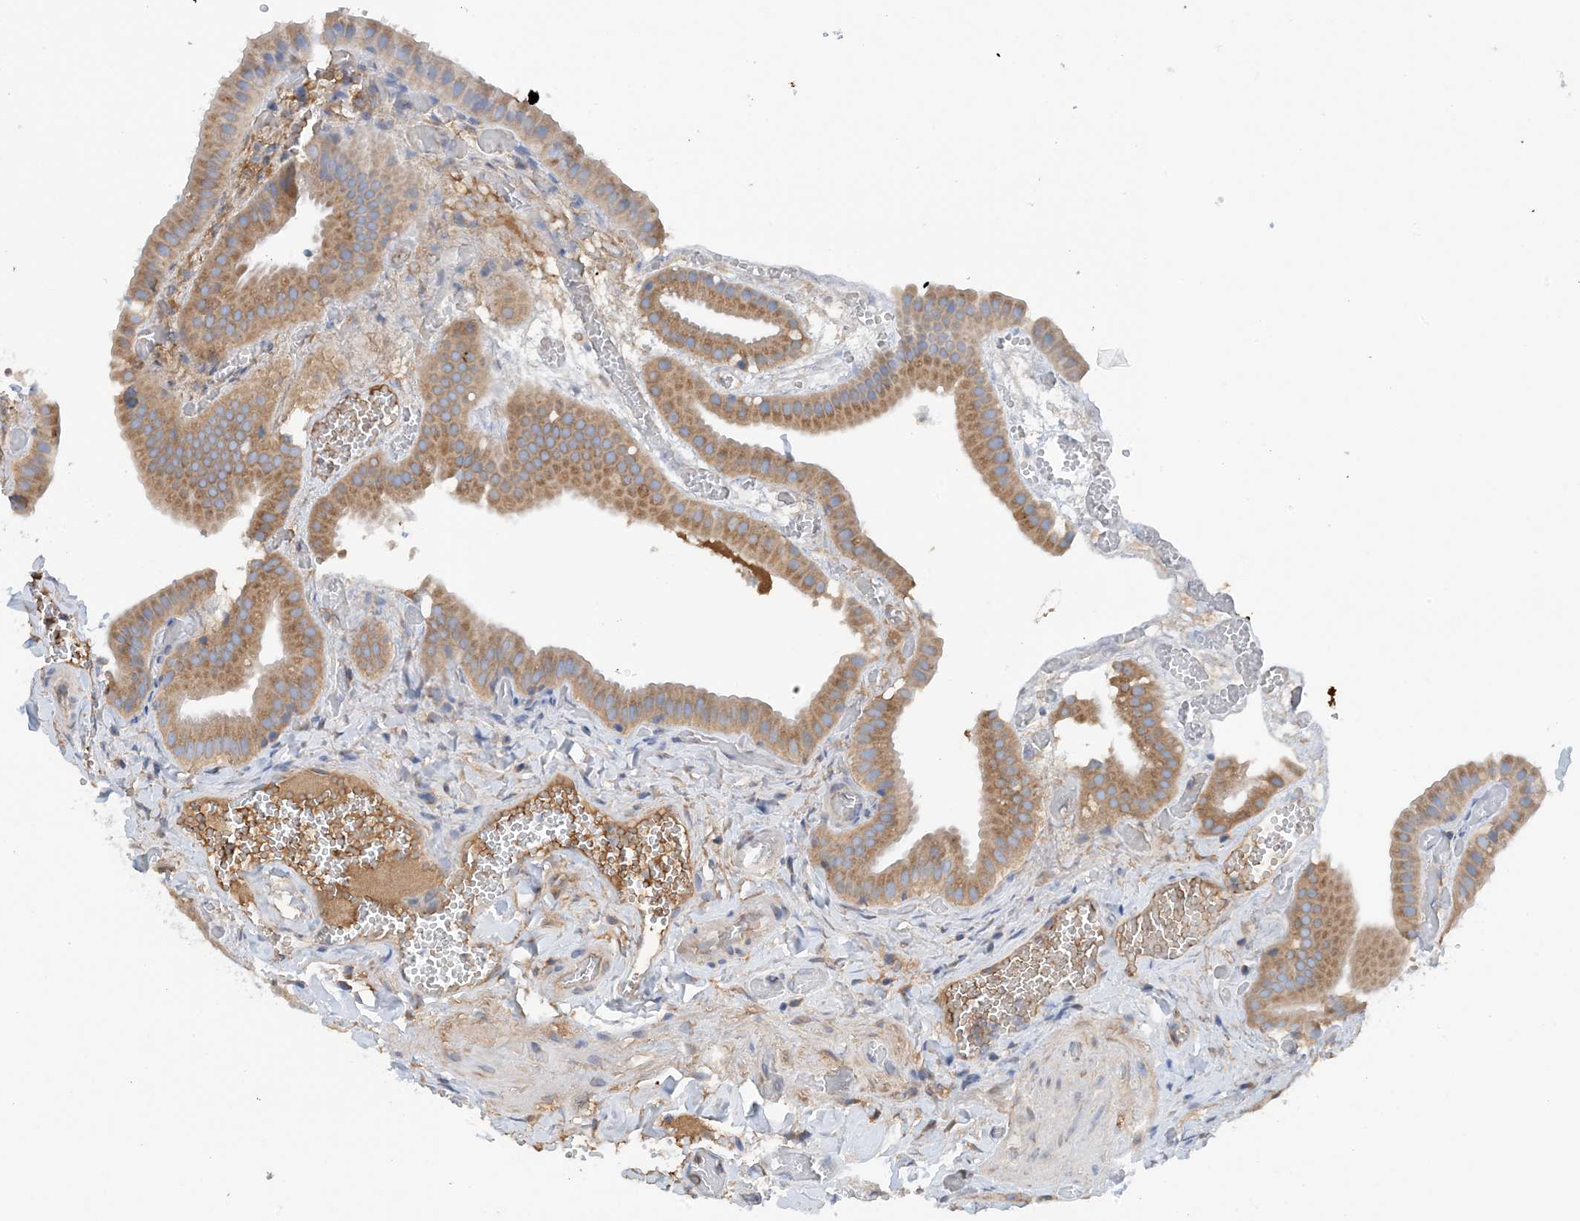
{"staining": {"intensity": "moderate", "quantity": ">75%", "location": "cytoplasmic/membranous"}, "tissue": "gallbladder", "cell_type": "Glandular cells", "image_type": "normal", "snomed": [{"axis": "morphology", "description": "Normal tissue, NOS"}, {"axis": "topography", "description": "Gallbladder"}], "caption": "IHC of normal human gallbladder demonstrates medium levels of moderate cytoplasmic/membranous expression in approximately >75% of glandular cells. The staining was performed using DAB to visualize the protein expression in brown, while the nuclei were stained in blue with hematoxylin (Magnification: 20x).", "gene": "SLC5A11", "patient": {"sex": "female", "age": 64}}